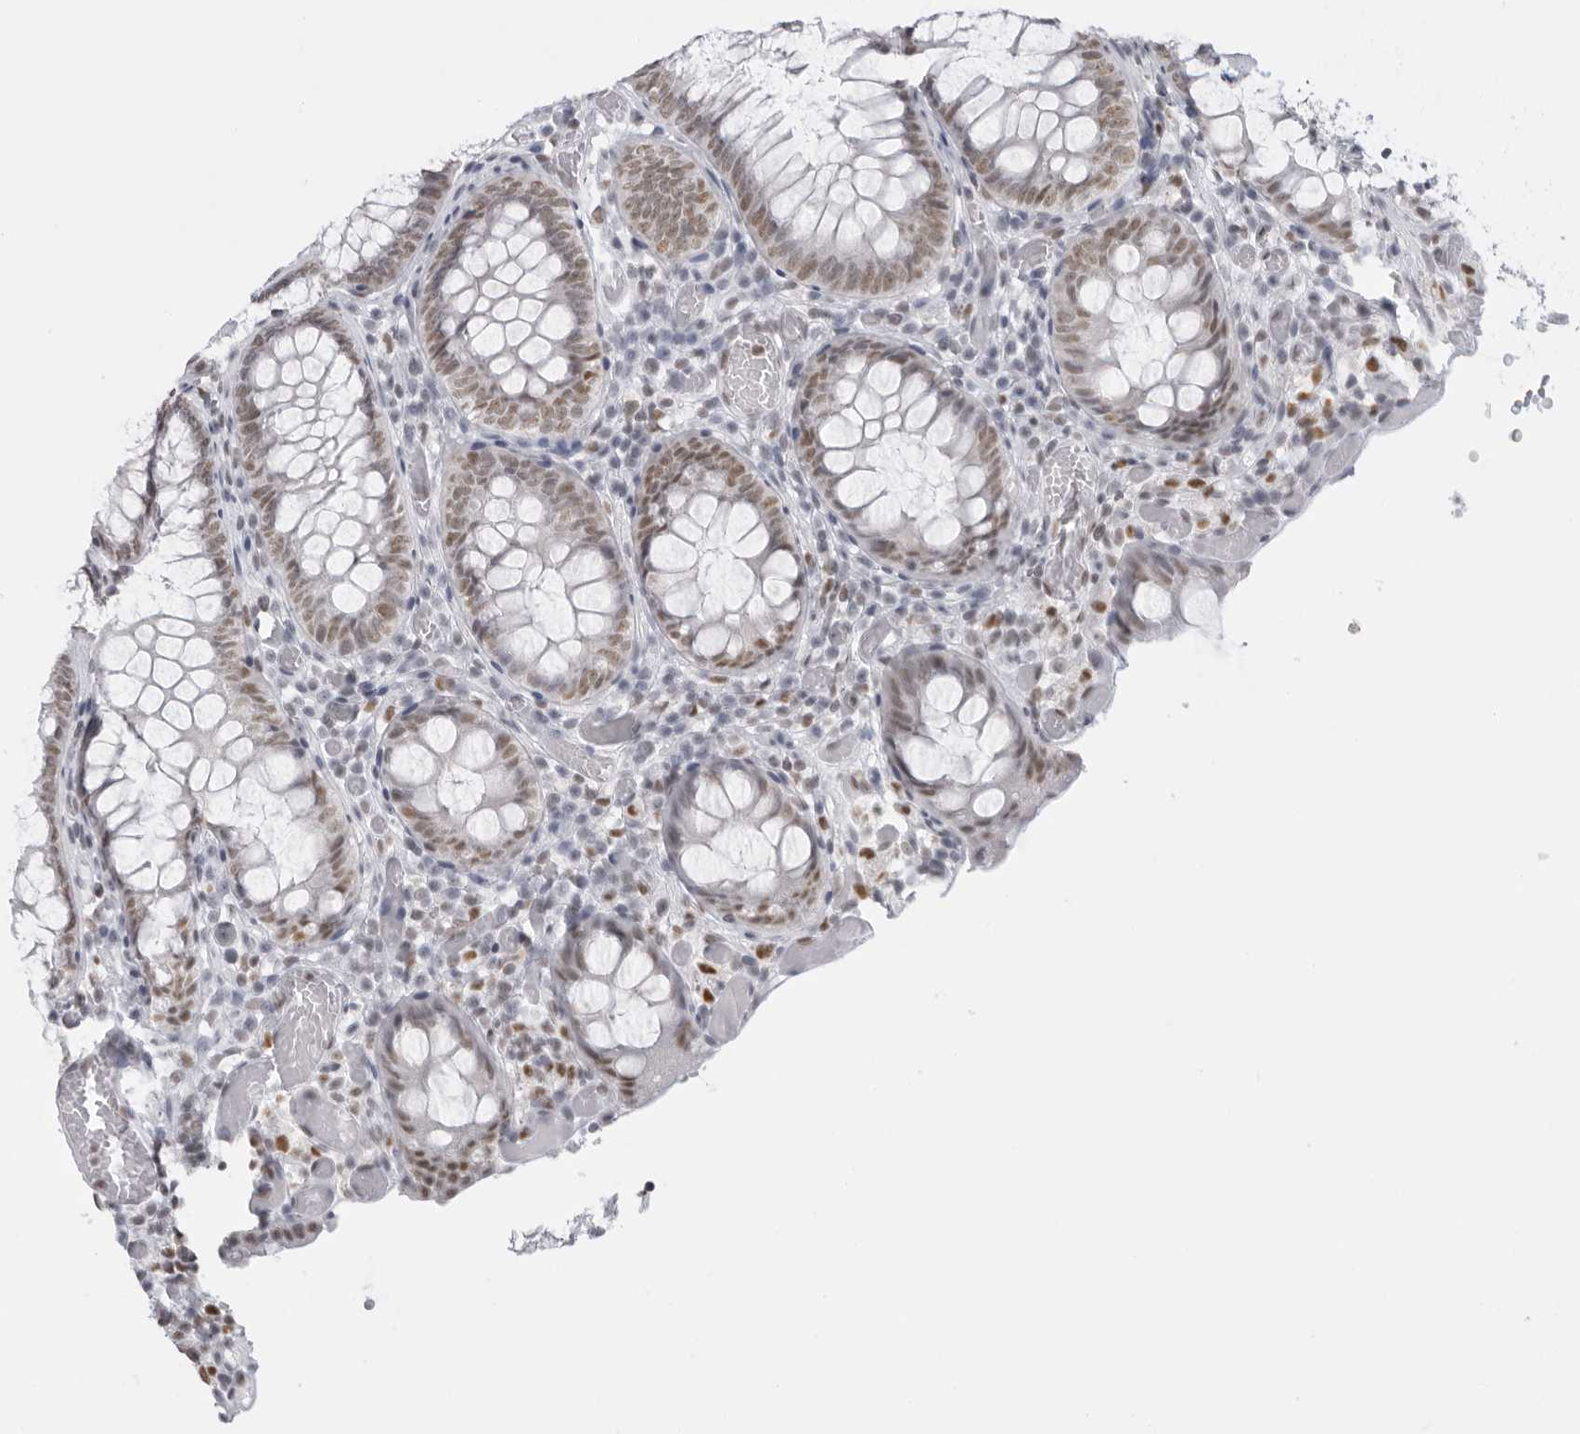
{"staining": {"intensity": "weak", "quantity": ">75%", "location": "nuclear"}, "tissue": "colon", "cell_type": "Endothelial cells", "image_type": "normal", "snomed": [{"axis": "morphology", "description": "Normal tissue, NOS"}, {"axis": "topography", "description": "Colon"}], "caption": "Colon stained with DAB (3,3'-diaminobenzidine) immunohistochemistry (IHC) displays low levels of weak nuclear positivity in approximately >75% of endothelial cells. (IHC, brightfield microscopy, high magnification).", "gene": "RPA2", "patient": {"sex": "male", "age": 14}}